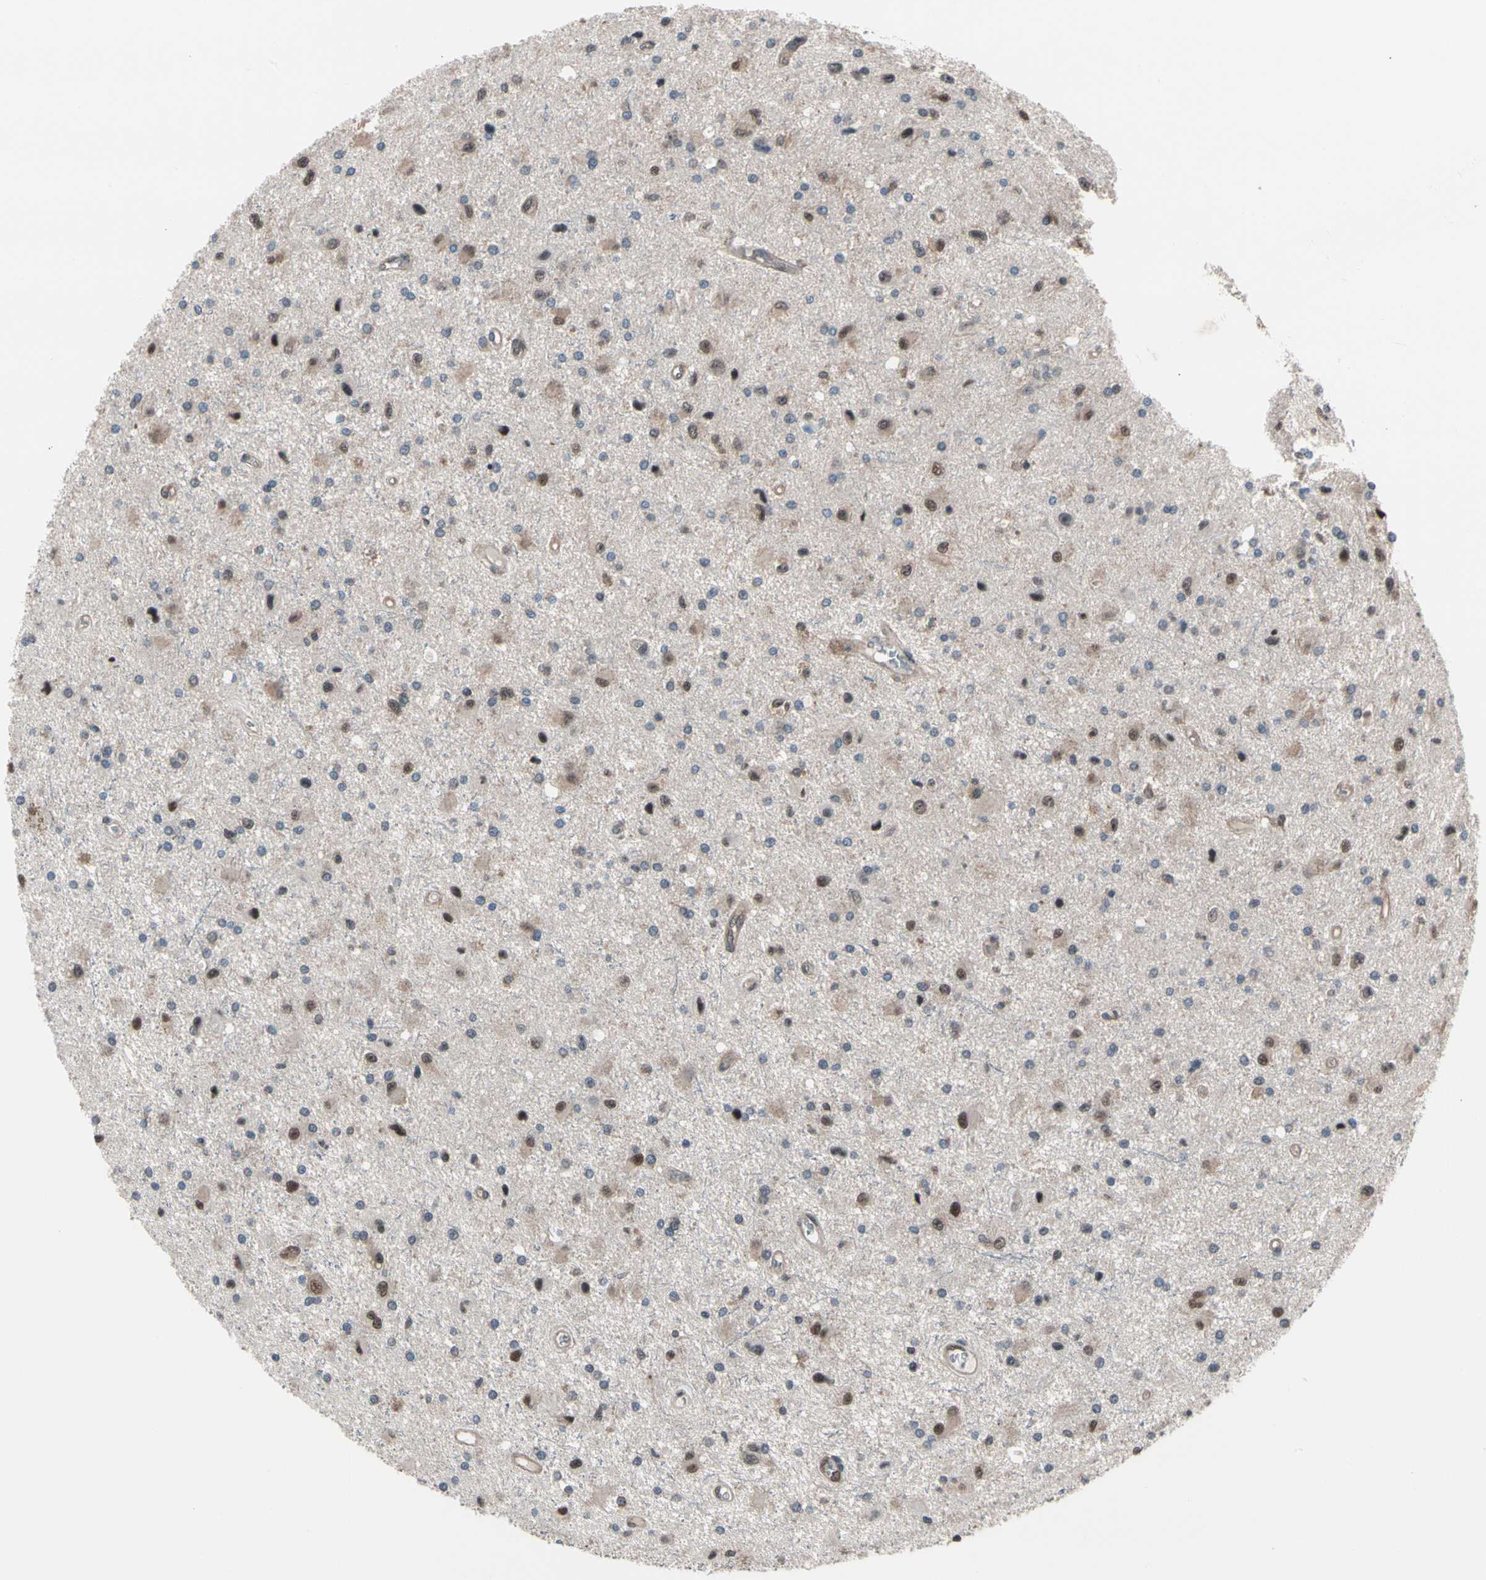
{"staining": {"intensity": "moderate", "quantity": "25%-75%", "location": "cytoplasmic/membranous,nuclear"}, "tissue": "glioma", "cell_type": "Tumor cells", "image_type": "cancer", "snomed": [{"axis": "morphology", "description": "Glioma, malignant, Low grade"}, {"axis": "topography", "description": "Brain"}], "caption": "IHC of glioma displays medium levels of moderate cytoplasmic/membranous and nuclear positivity in approximately 25%-75% of tumor cells. (IHC, brightfield microscopy, high magnification).", "gene": "PSMA2", "patient": {"sex": "male", "age": 58}}